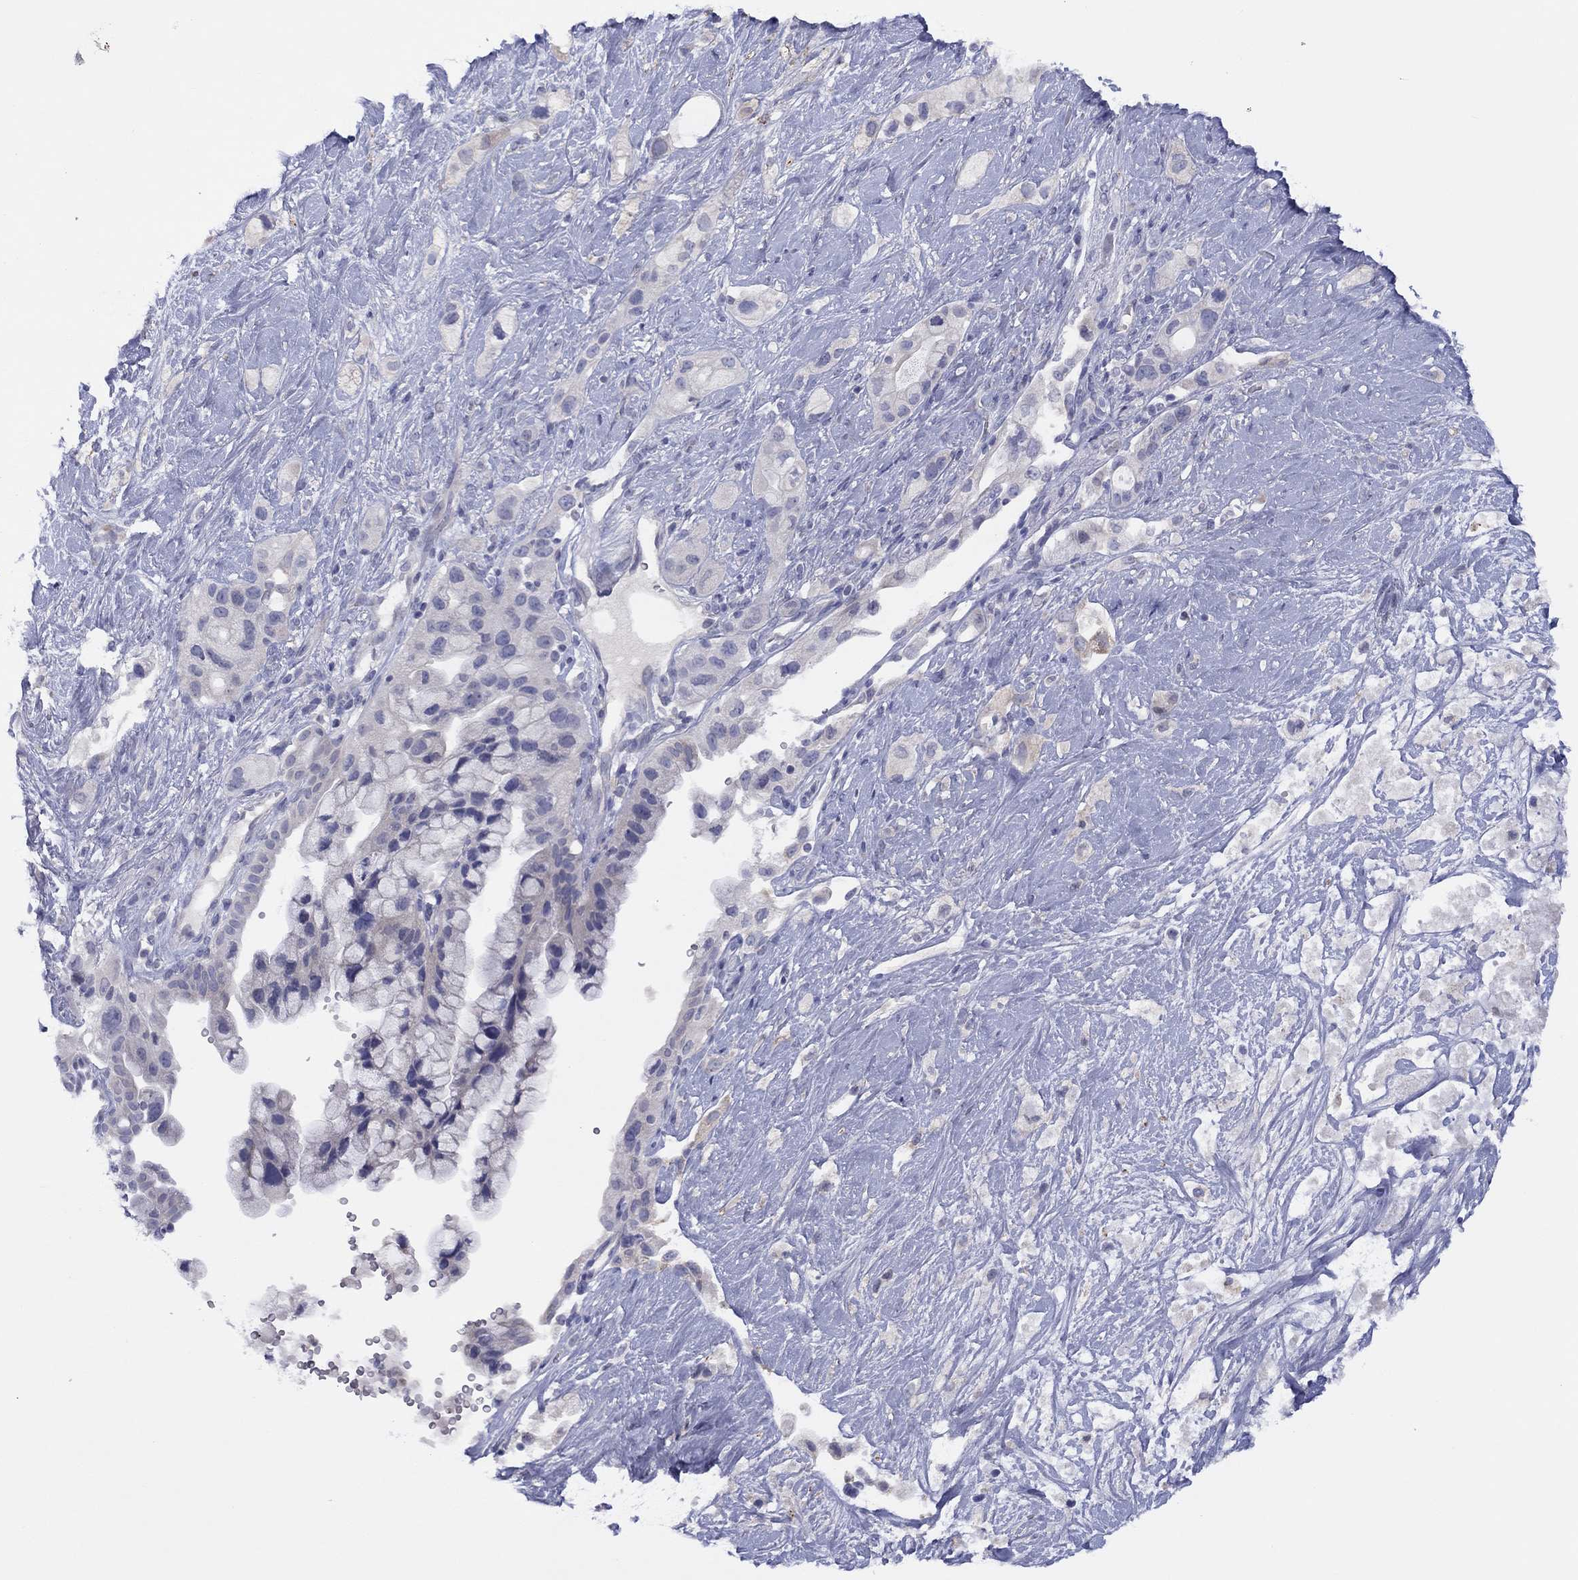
{"staining": {"intensity": "negative", "quantity": "none", "location": "none"}, "tissue": "pancreatic cancer", "cell_type": "Tumor cells", "image_type": "cancer", "snomed": [{"axis": "morphology", "description": "Adenocarcinoma, NOS"}, {"axis": "topography", "description": "Pancreas"}], "caption": "An immunohistochemistry micrograph of pancreatic adenocarcinoma is shown. There is no staining in tumor cells of pancreatic adenocarcinoma.", "gene": "CYP2B6", "patient": {"sex": "male", "age": 44}}